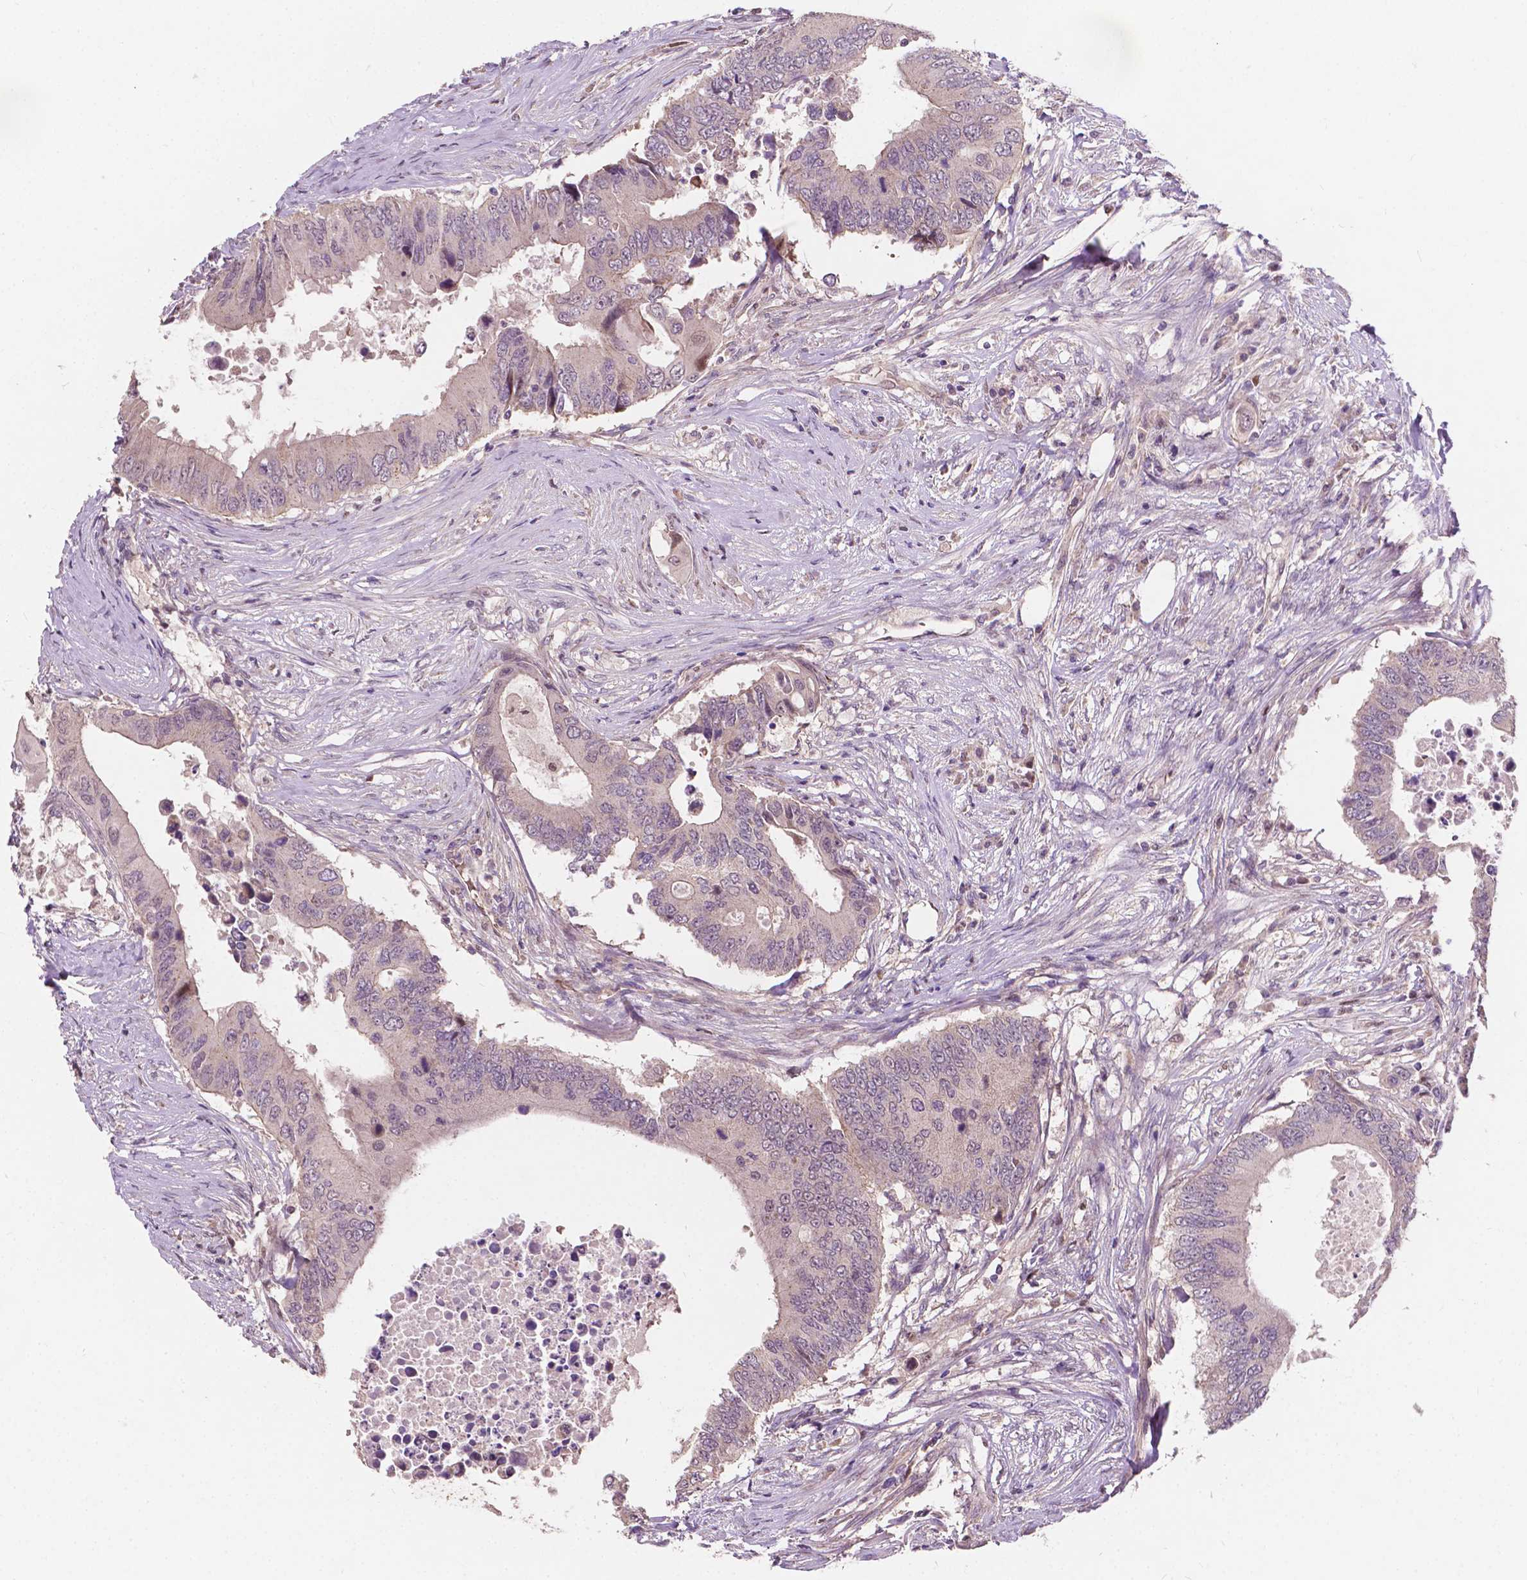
{"staining": {"intensity": "weak", "quantity": "<25%", "location": "cytoplasmic/membranous"}, "tissue": "colorectal cancer", "cell_type": "Tumor cells", "image_type": "cancer", "snomed": [{"axis": "morphology", "description": "Adenocarcinoma, NOS"}, {"axis": "topography", "description": "Colon"}], "caption": "Immunohistochemistry (IHC) of colorectal cancer demonstrates no positivity in tumor cells.", "gene": "DUSP16", "patient": {"sex": "male", "age": 71}}